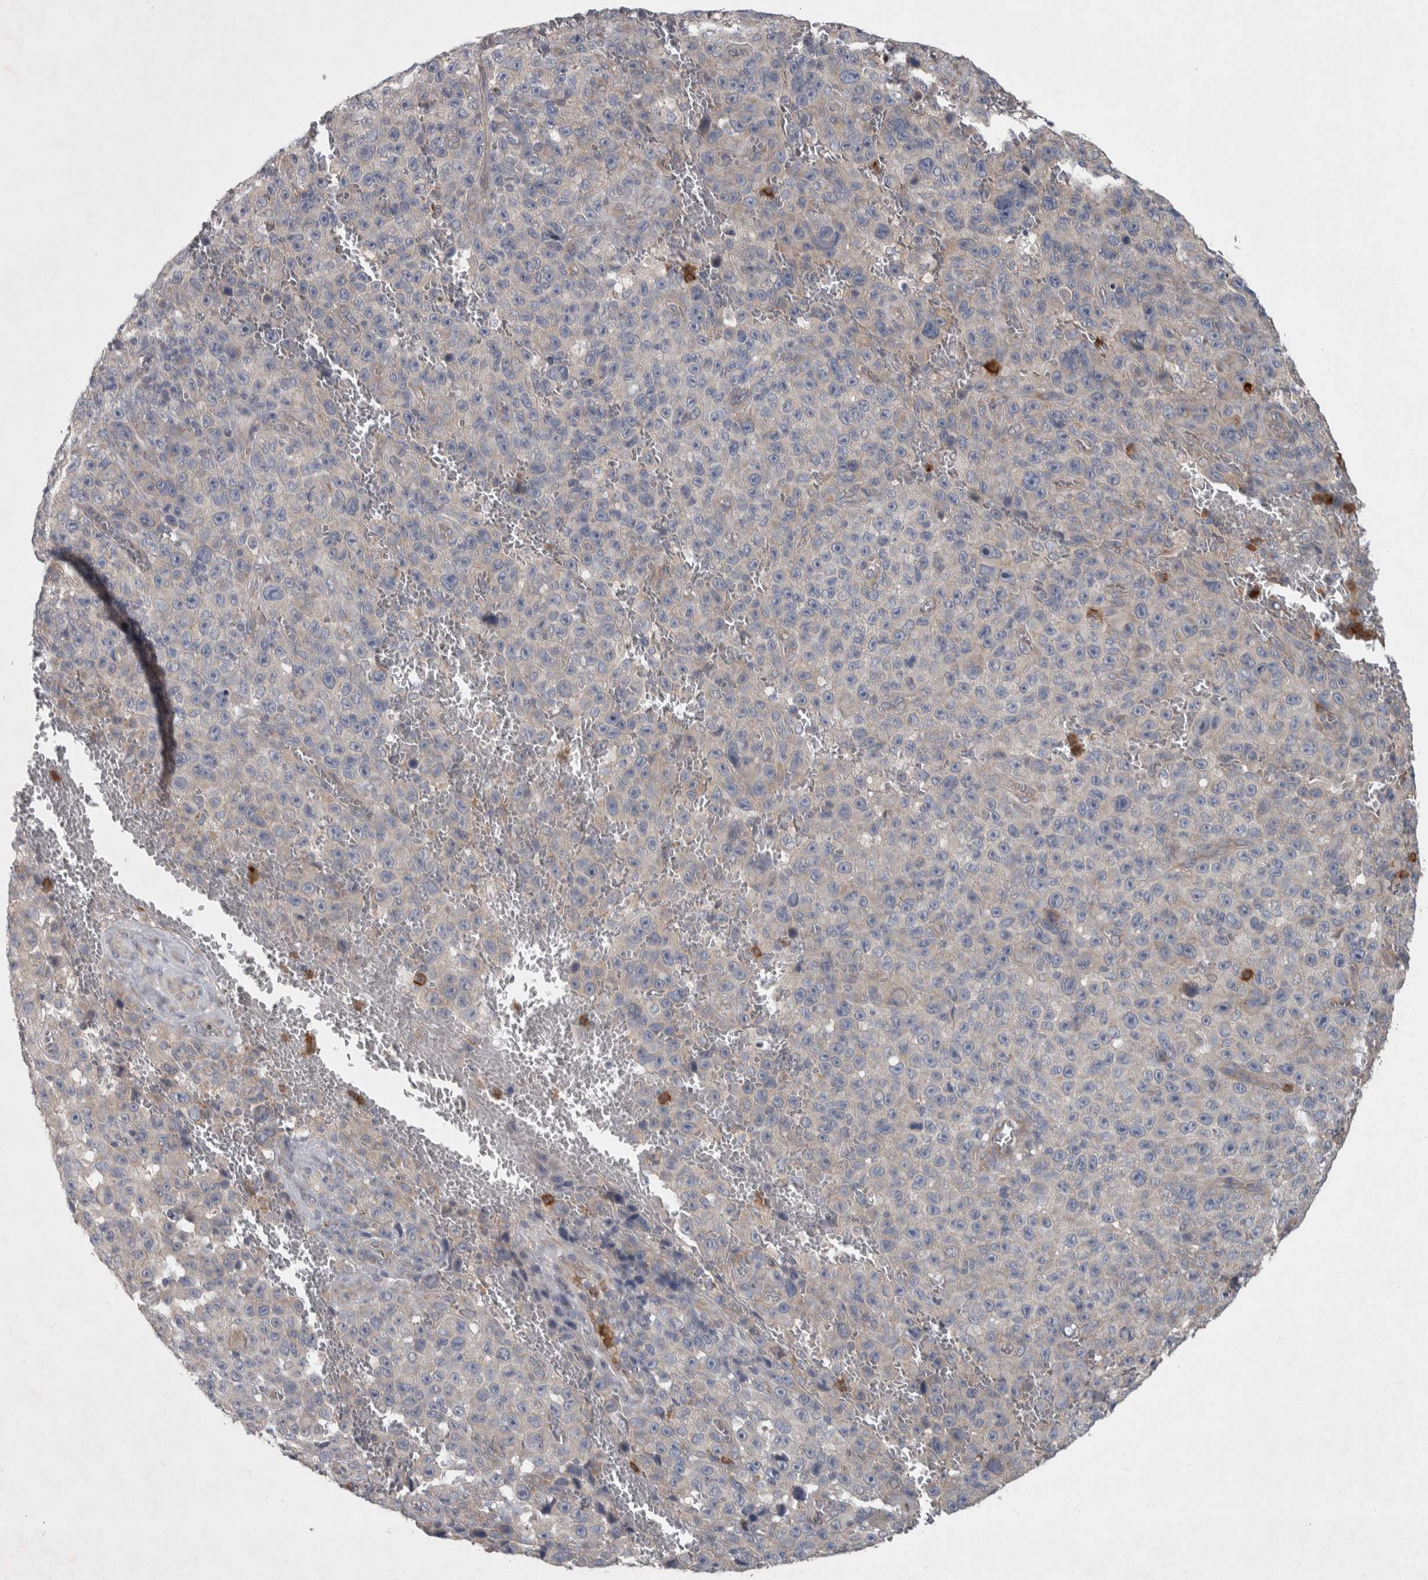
{"staining": {"intensity": "weak", "quantity": "<25%", "location": "cytoplasmic/membranous"}, "tissue": "melanoma", "cell_type": "Tumor cells", "image_type": "cancer", "snomed": [{"axis": "morphology", "description": "Malignant melanoma, NOS"}, {"axis": "topography", "description": "Skin"}], "caption": "The photomicrograph reveals no staining of tumor cells in malignant melanoma.", "gene": "SRP68", "patient": {"sex": "female", "age": 82}}